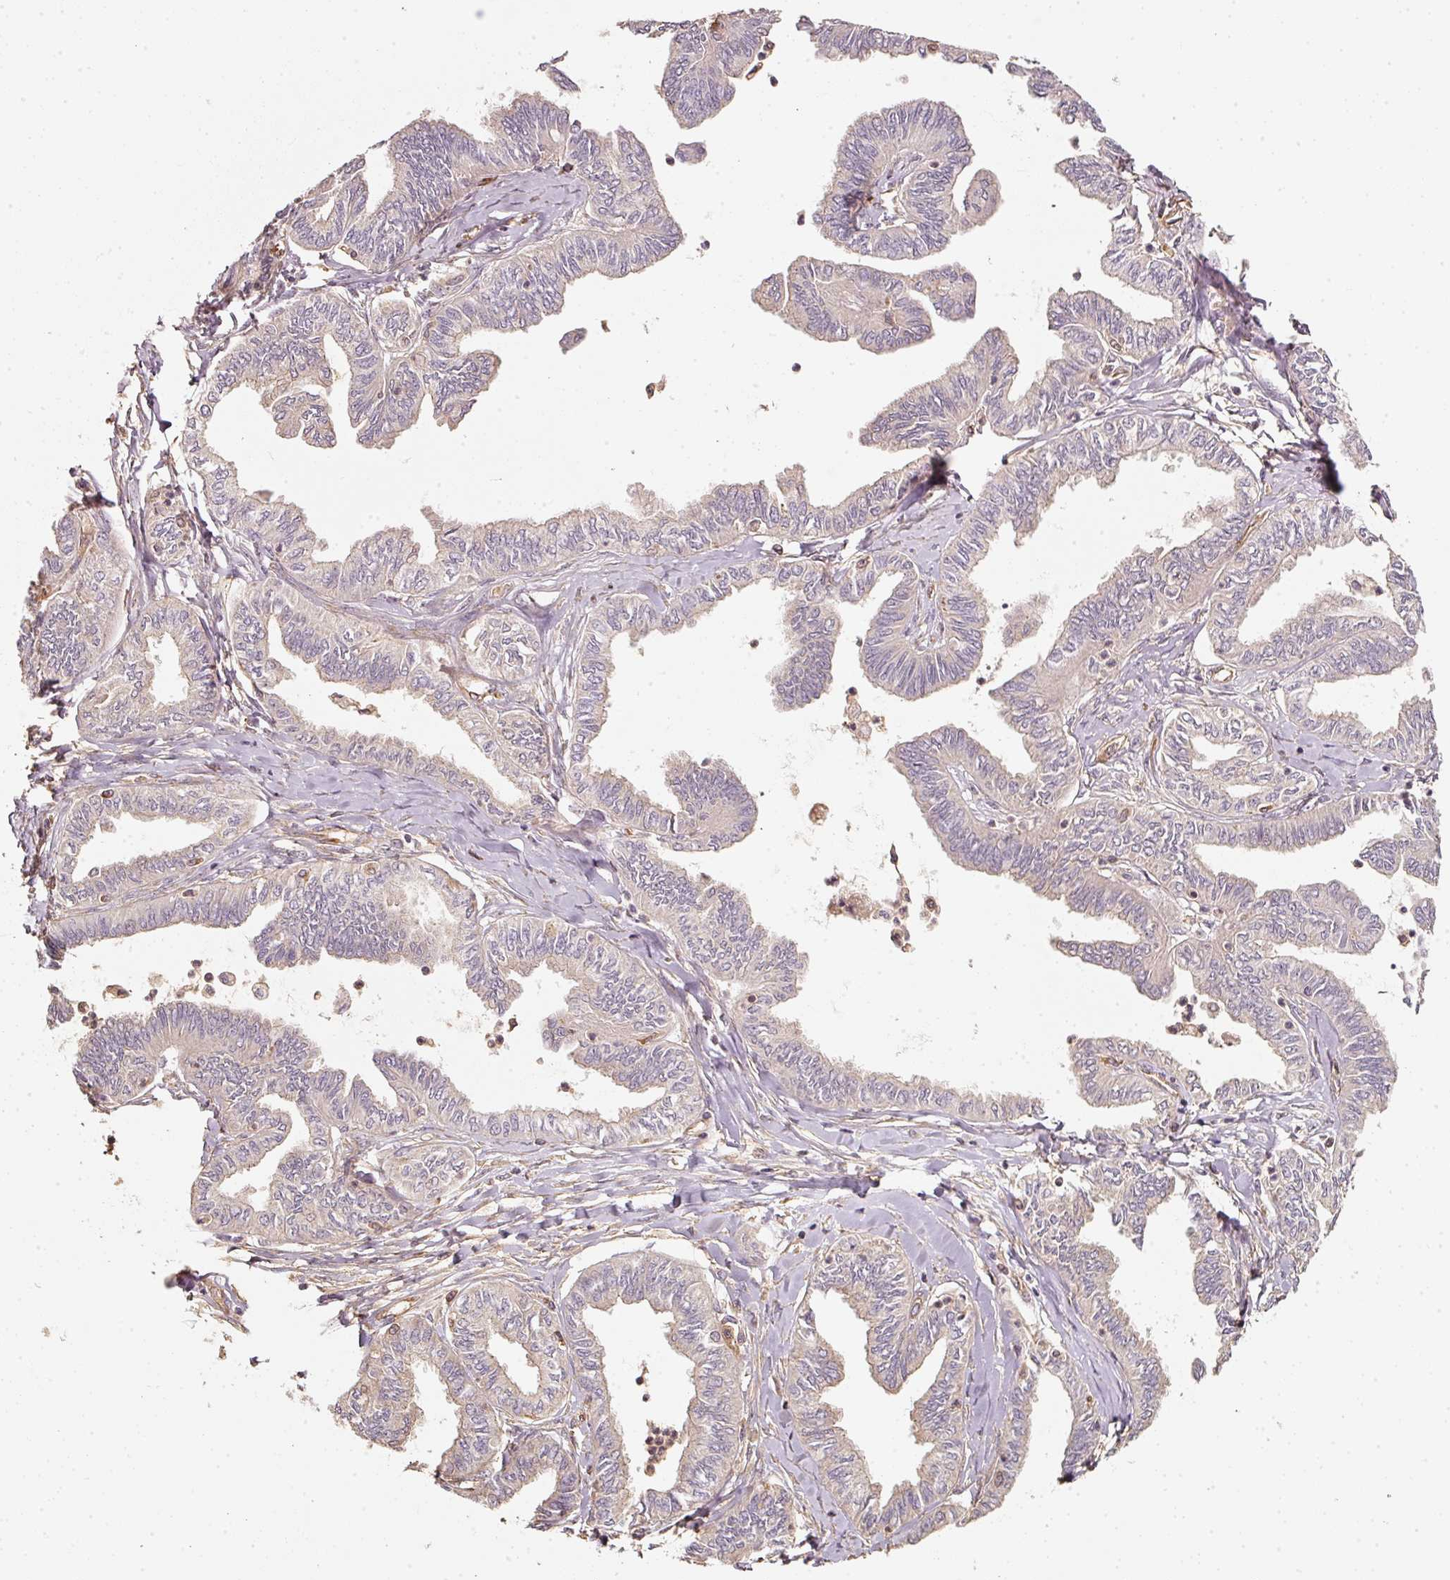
{"staining": {"intensity": "weak", "quantity": "<25%", "location": "cytoplasmic/membranous"}, "tissue": "ovarian cancer", "cell_type": "Tumor cells", "image_type": "cancer", "snomed": [{"axis": "morphology", "description": "Carcinoma, endometroid"}, {"axis": "topography", "description": "Ovary"}], "caption": "This is a micrograph of immunohistochemistry (IHC) staining of ovarian cancer (endometroid carcinoma), which shows no expression in tumor cells.", "gene": "CEP95", "patient": {"sex": "female", "age": 70}}